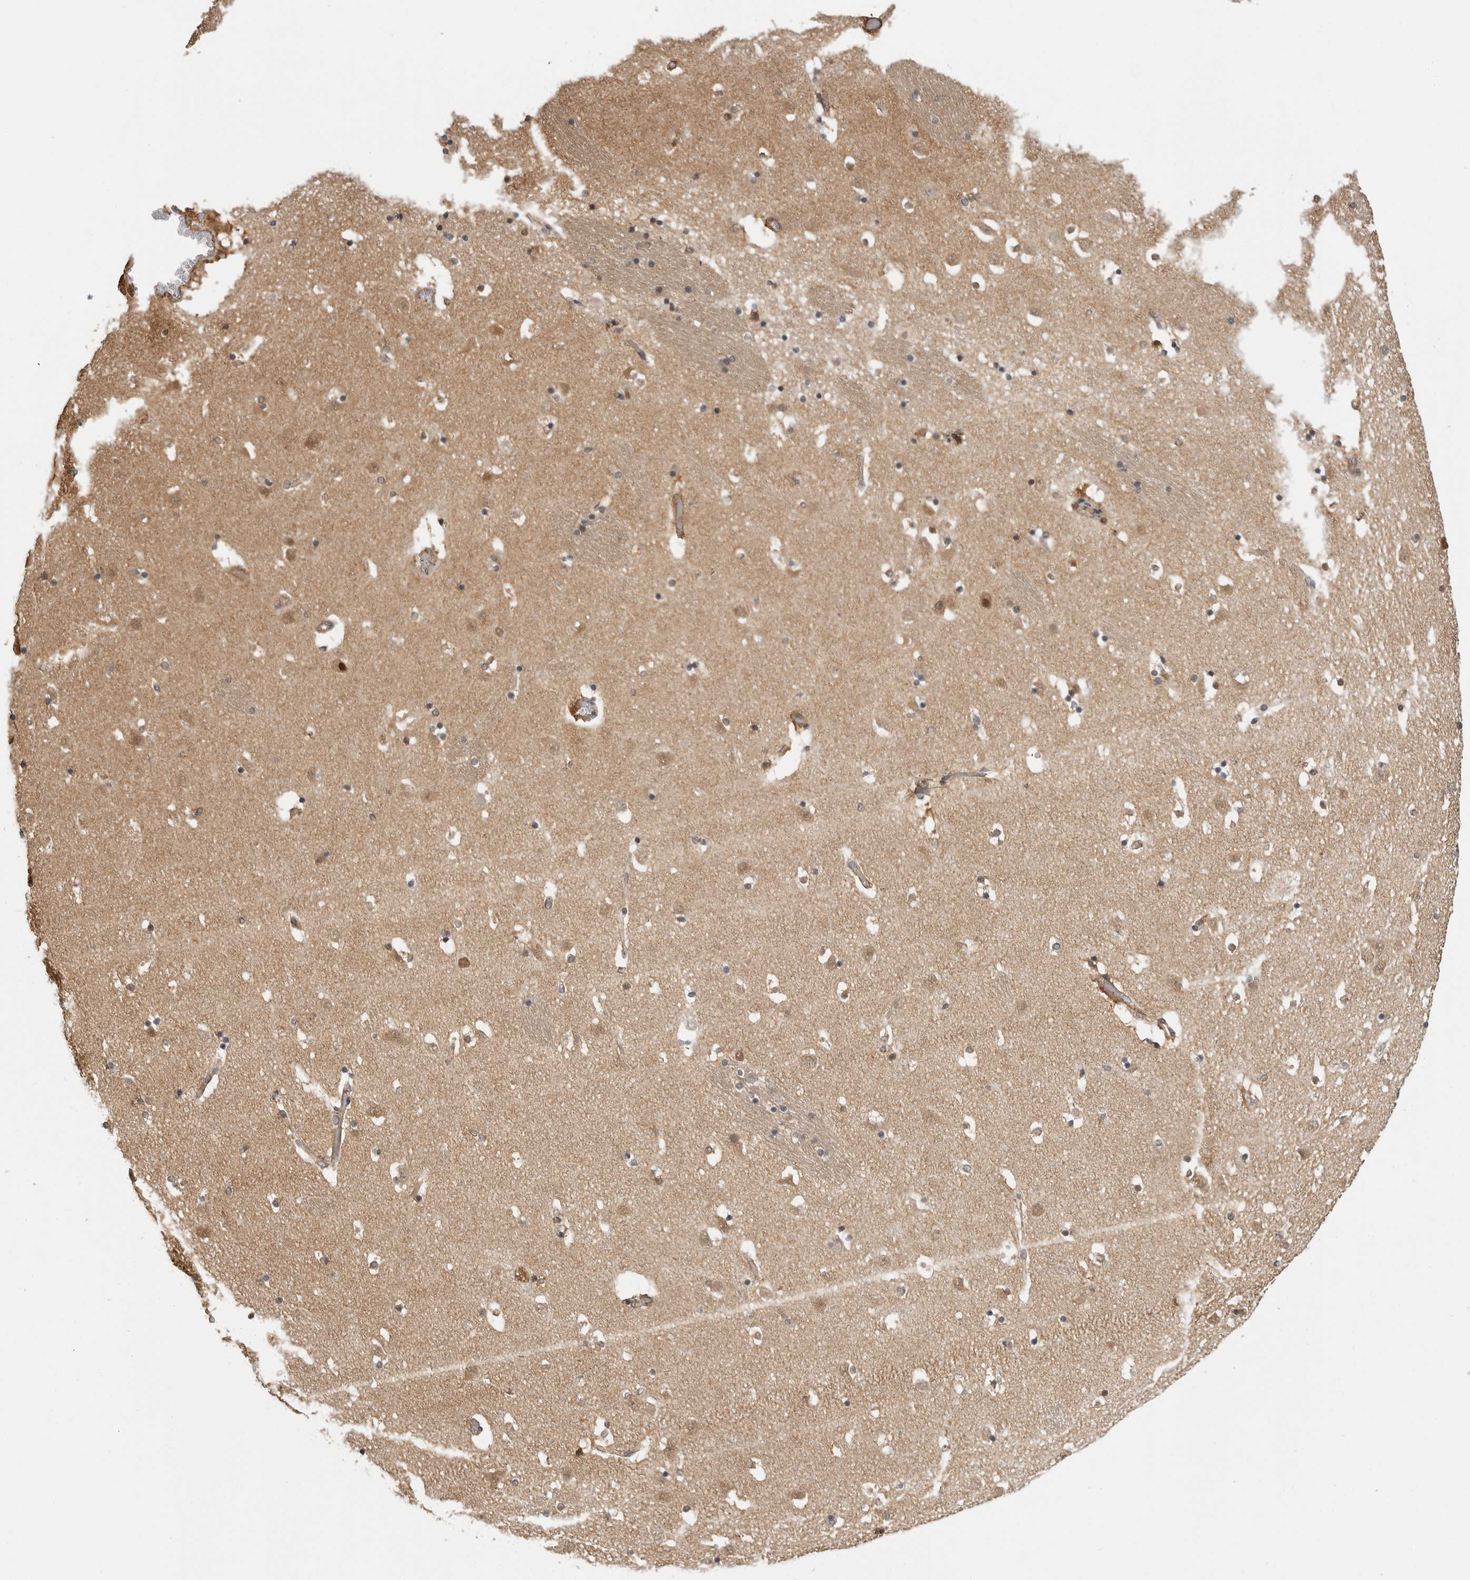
{"staining": {"intensity": "weak", "quantity": "25%-75%", "location": "cytoplasmic/membranous,nuclear"}, "tissue": "caudate", "cell_type": "Glial cells", "image_type": "normal", "snomed": [{"axis": "morphology", "description": "Normal tissue, NOS"}, {"axis": "topography", "description": "Lateral ventricle wall"}], "caption": "DAB (3,3'-diaminobenzidine) immunohistochemical staining of benign human caudate demonstrates weak cytoplasmic/membranous,nuclear protein staining in approximately 25%-75% of glial cells.", "gene": "ERN1", "patient": {"sex": "male", "age": 45}}